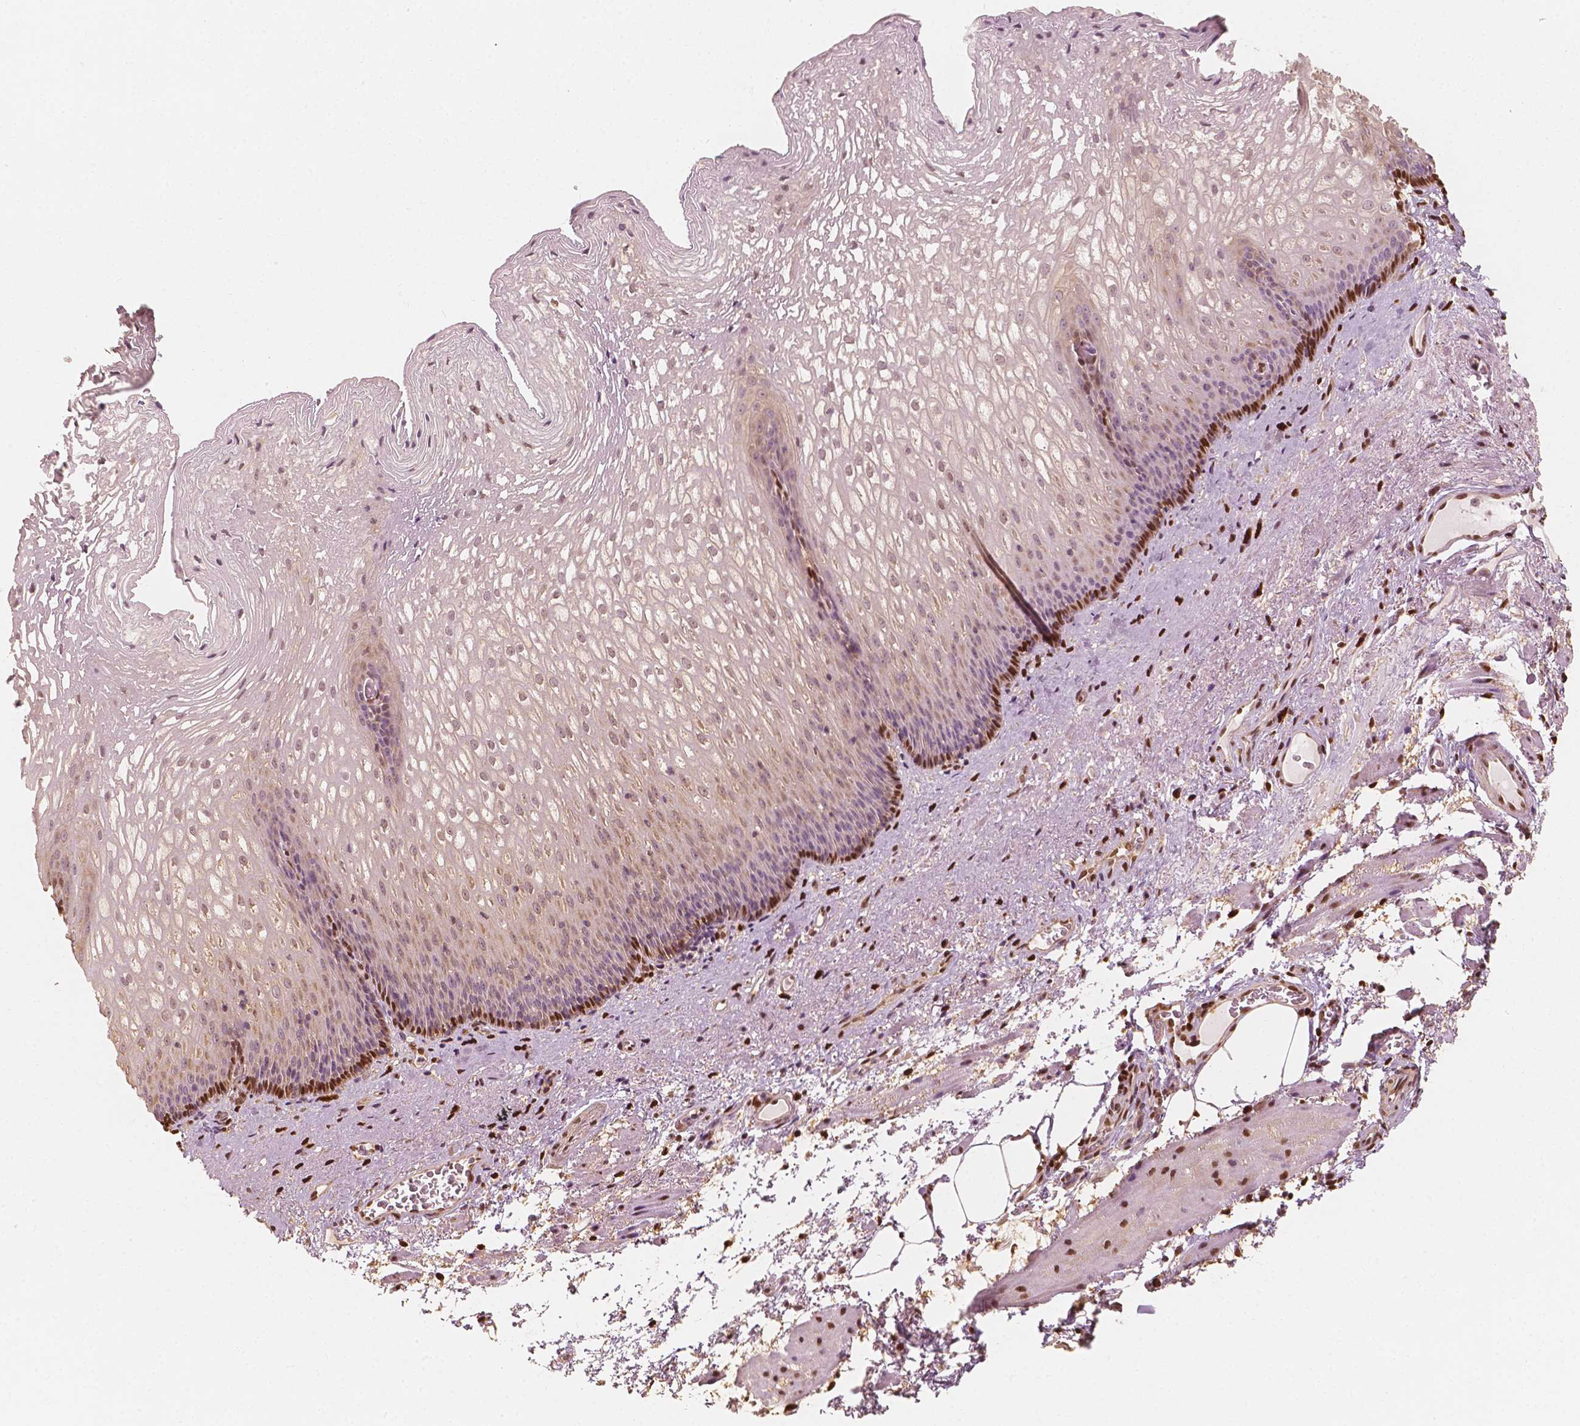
{"staining": {"intensity": "moderate", "quantity": "<25%", "location": "nuclear"}, "tissue": "esophagus", "cell_type": "Squamous epithelial cells", "image_type": "normal", "snomed": [{"axis": "morphology", "description": "Normal tissue, NOS"}, {"axis": "topography", "description": "Esophagus"}], "caption": "This image reveals IHC staining of unremarkable human esophagus, with low moderate nuclear staining in about <25% of squamous epithelial cells.", "gene": "TBC1D17", "patient": {"sex": "male", "age": 76}}